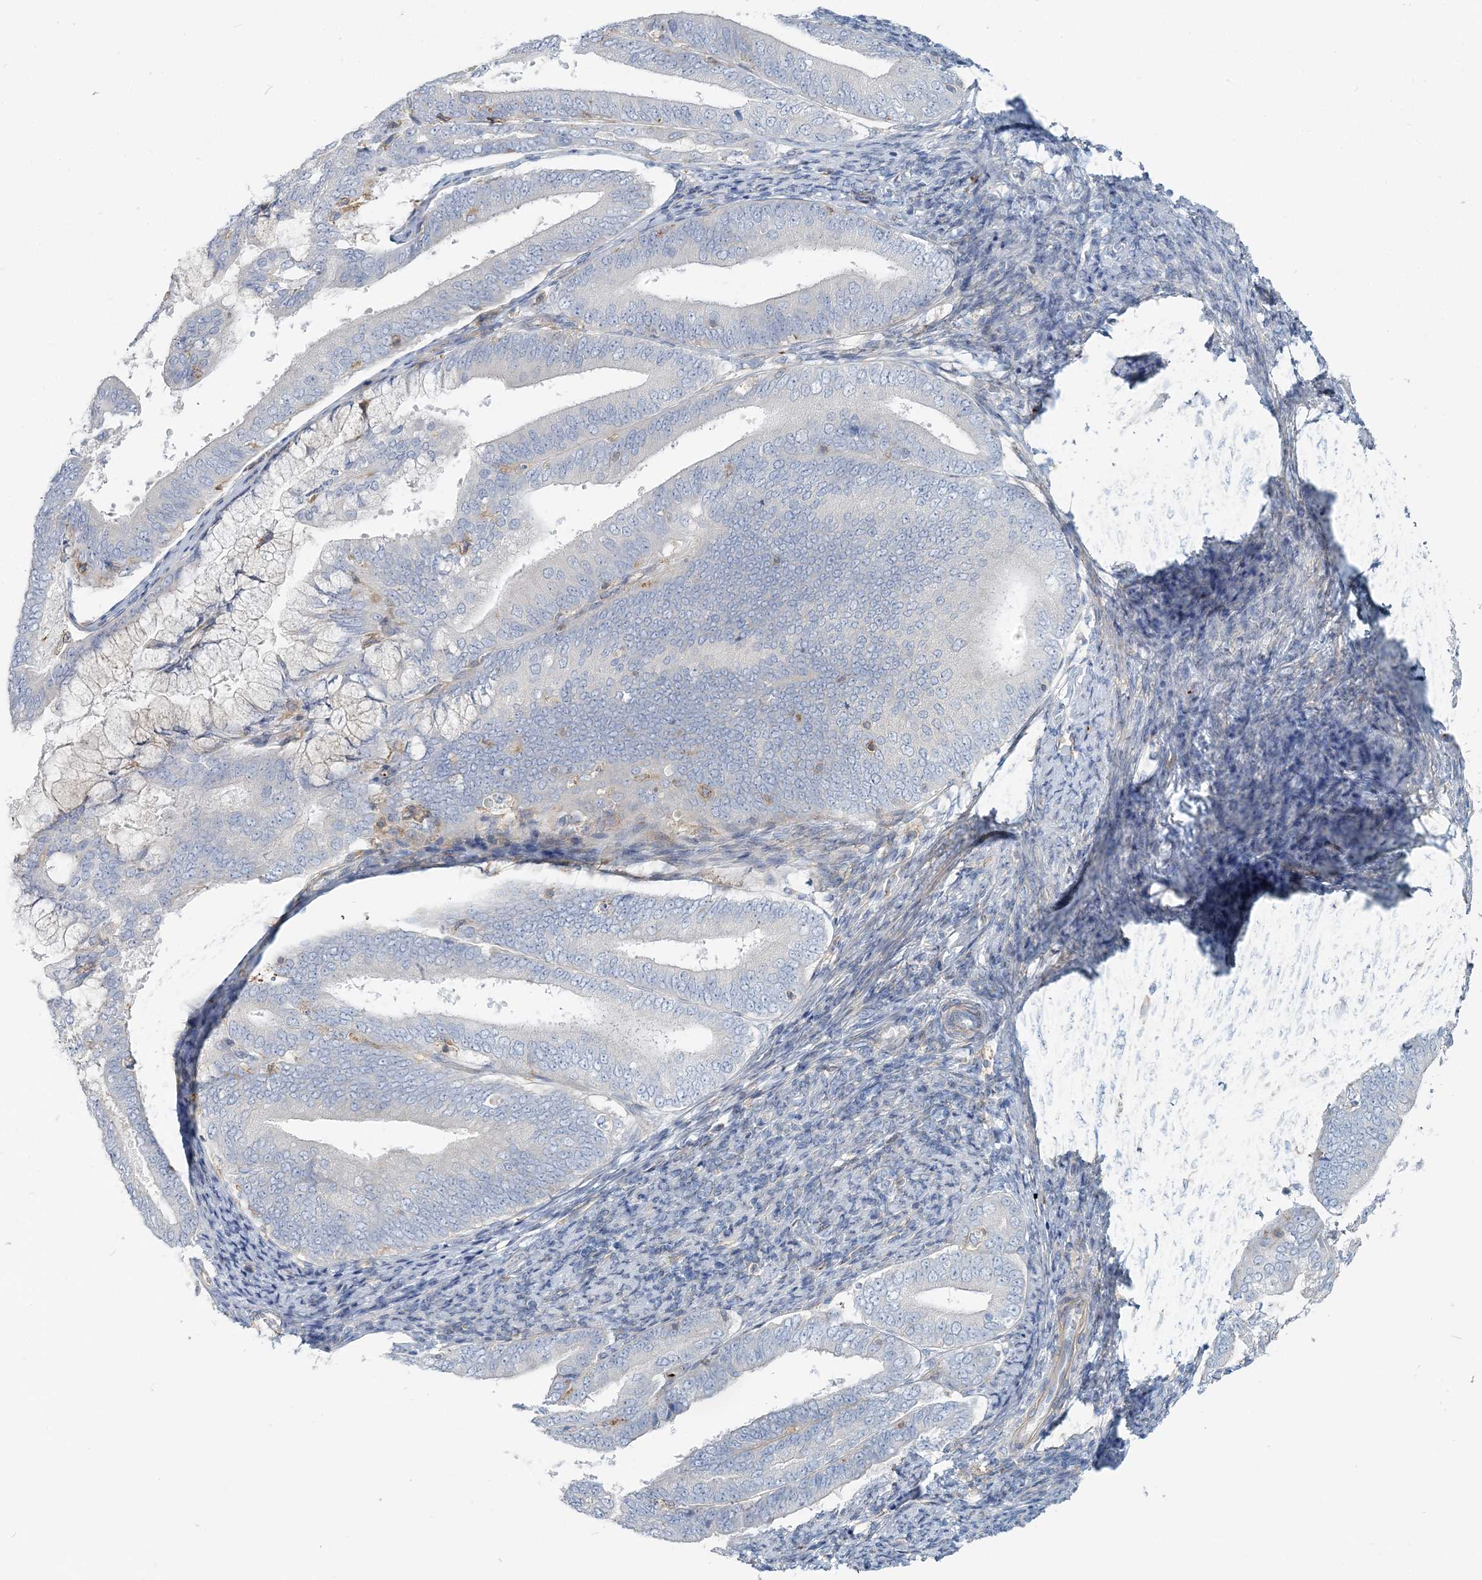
{"staining": {"intensity": "negative", "quantity": "none", "location": "none"}, "tissue": "endometrial cancer", "cell_type": "Tumor cells", "image_type": "cancer", "snomed": [{"axis": "morphology", "description": "Adenocarcinoma, NOS"}, {"axis": "topography", "description": "Endometrium"}], "caption": "The micrograph reveals no staining of tumor cells in adenocarcinoma (endometrial).", "gene": "CUEDC2", "patient": {"sex": "female", "age": 63}}